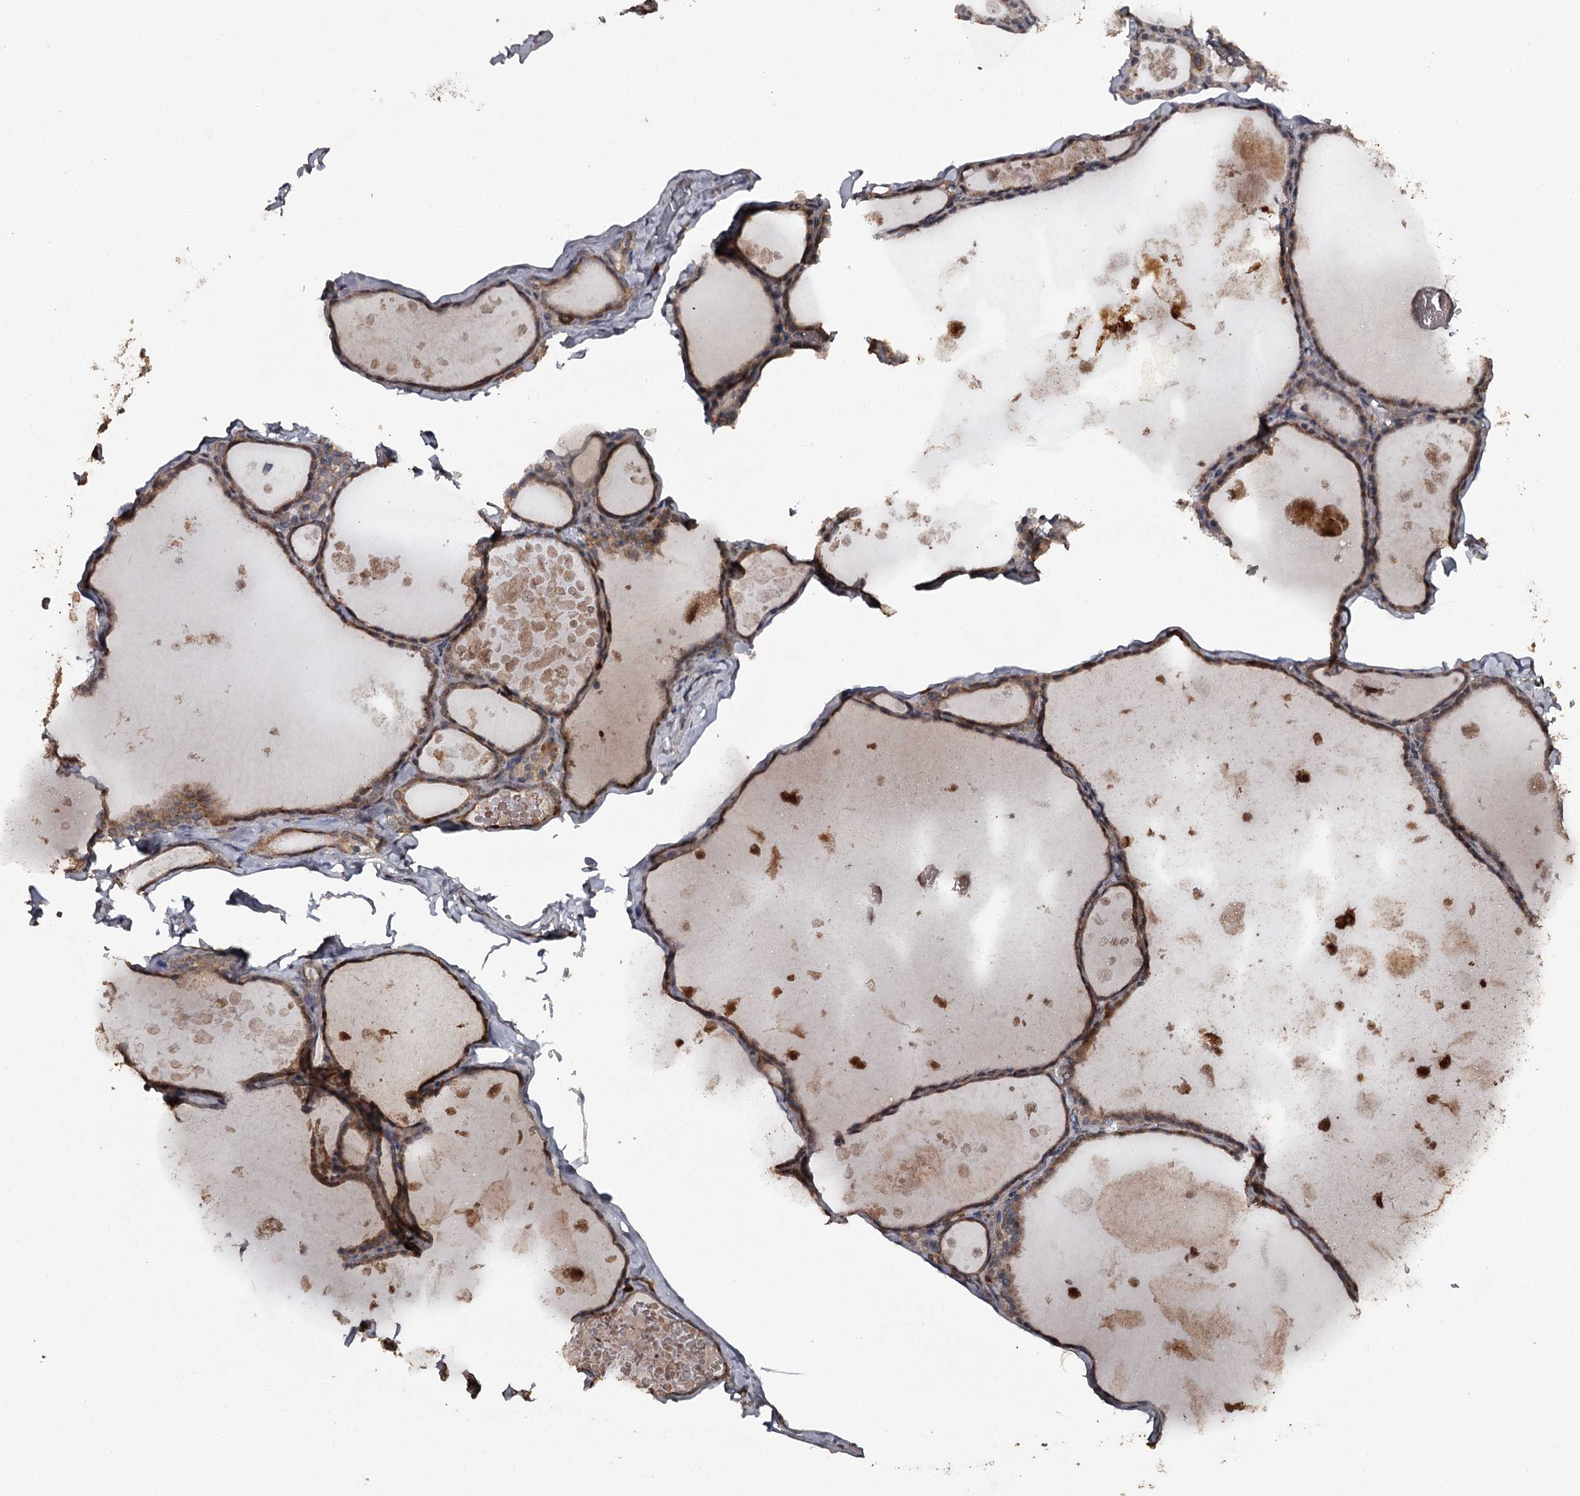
{"staining": {"intensity": "moderate", "quantity": ">75%", "location": "cytoplasmic/membranous"}, "tissue": "thyroid gland", "cell_type": "Glandular cells", "image_type": "normal", "snomed": [{"axis": "morphology", "description": "Normal tissue, NOS"}, {"axis": "topography", "description": "Thyroid gland"}], "caption": "The immunohistochemical stain shows moderate cytoplasmic/membranous staining in glandular cells of unremarkable thyroid gland.", "gene": "WIPI1", "patient": {"sex": "male", "age": 56}}